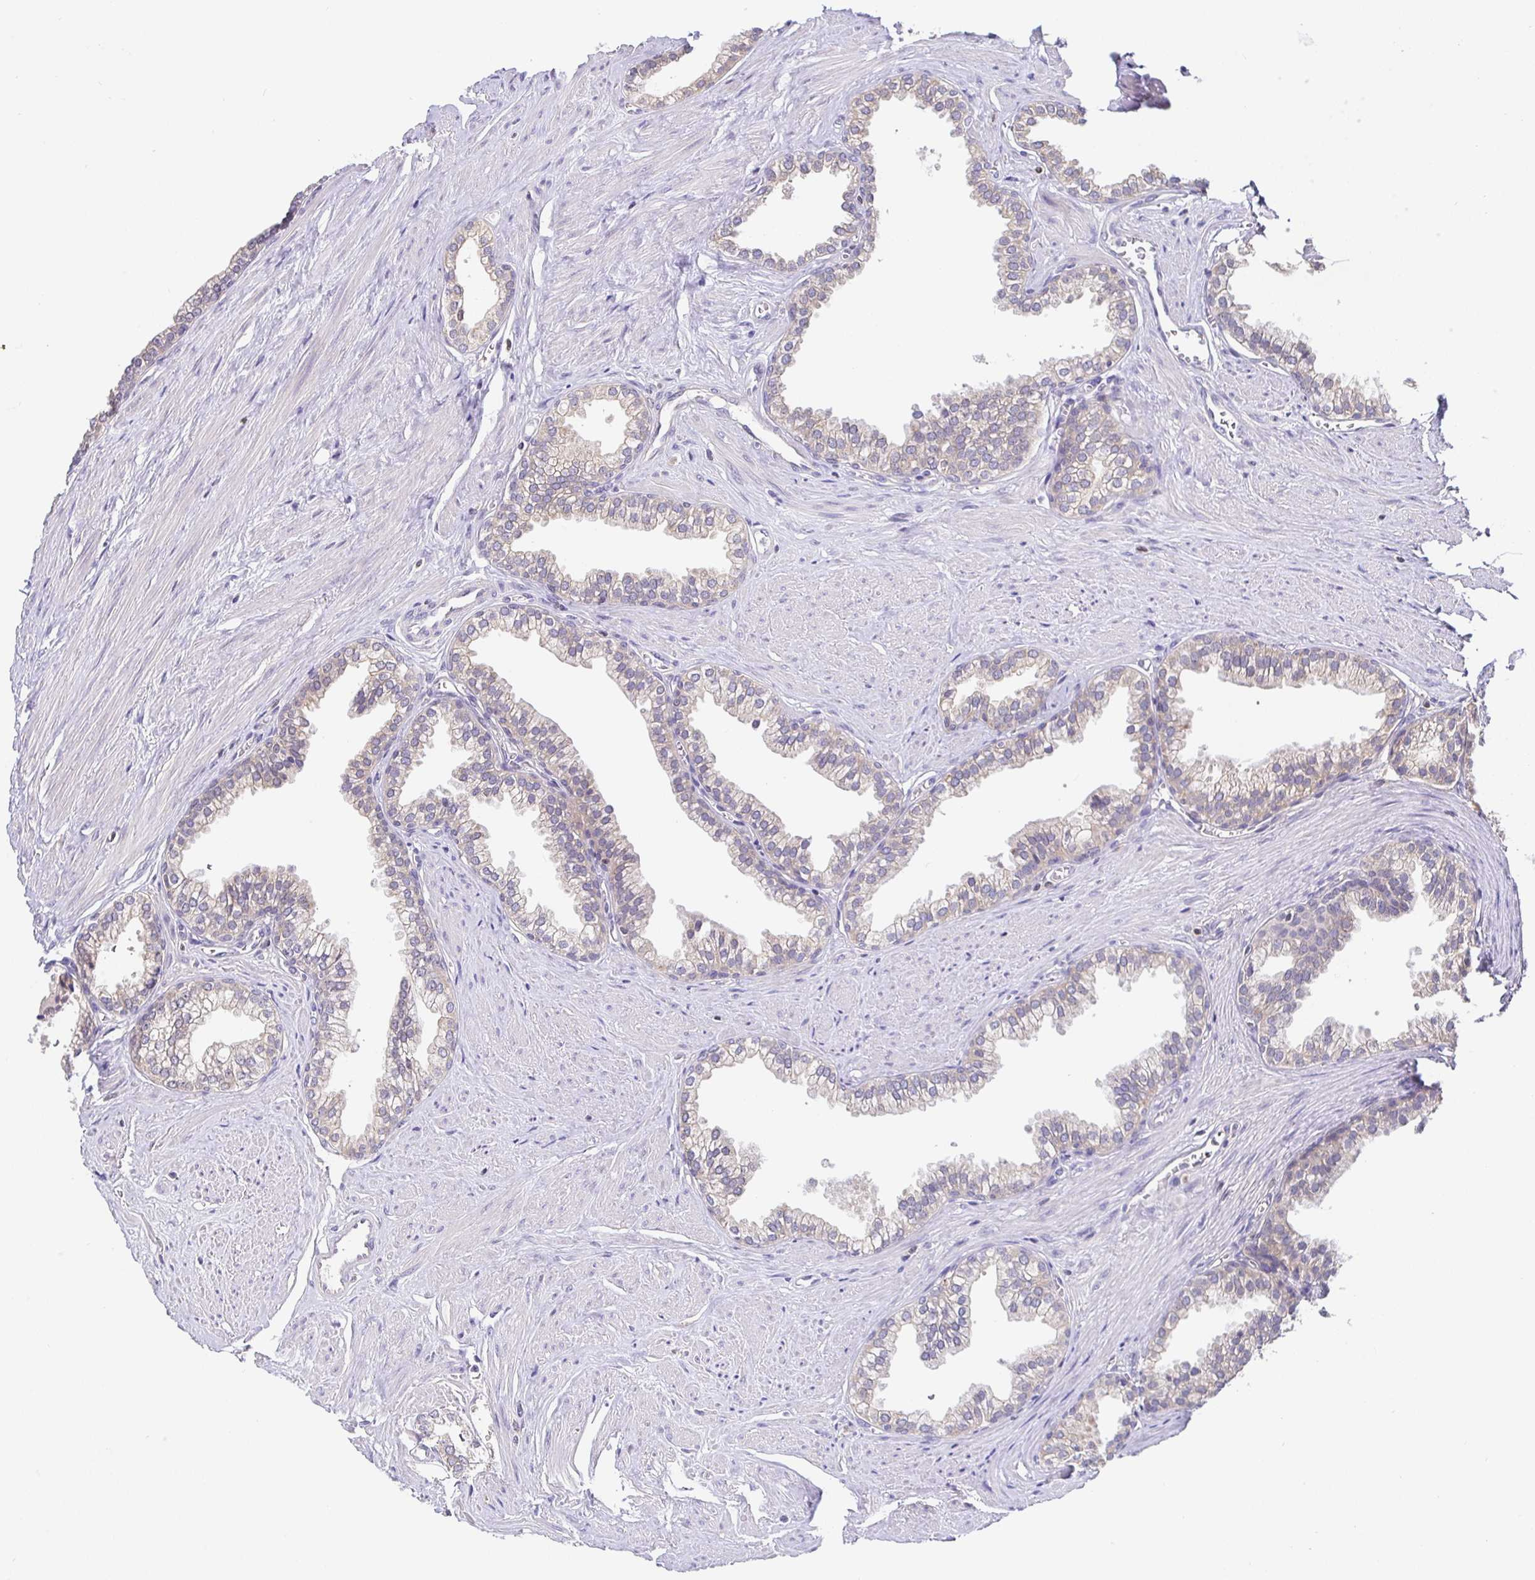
{"staining": {"intensity": "weak", "quantity": "25%-75%", "location": "cytoplasmic/membranous"}, "tissue": "prostate", "cell_type": "Glandular cells", "image_type": "normal", "snomed": [{"axis": "morphology", "description": "Normal tissue, NOS"}, {"axis": "topography", "description": "Prostate"}, {"axis": "topography", "description": "Peripheral nerve tissue"}], "caption": "IHC (DAB (3,3'-diaminobenzidine)) staining of unremarkable prostate exhibits weak cytoplasmic/membranous protein staining in about 25%-75% of glandular cells. (IHC, brightfield microscopy, high magnification).", "gene": "SATB1", "patient": {"sex": "male", "age": 55}}